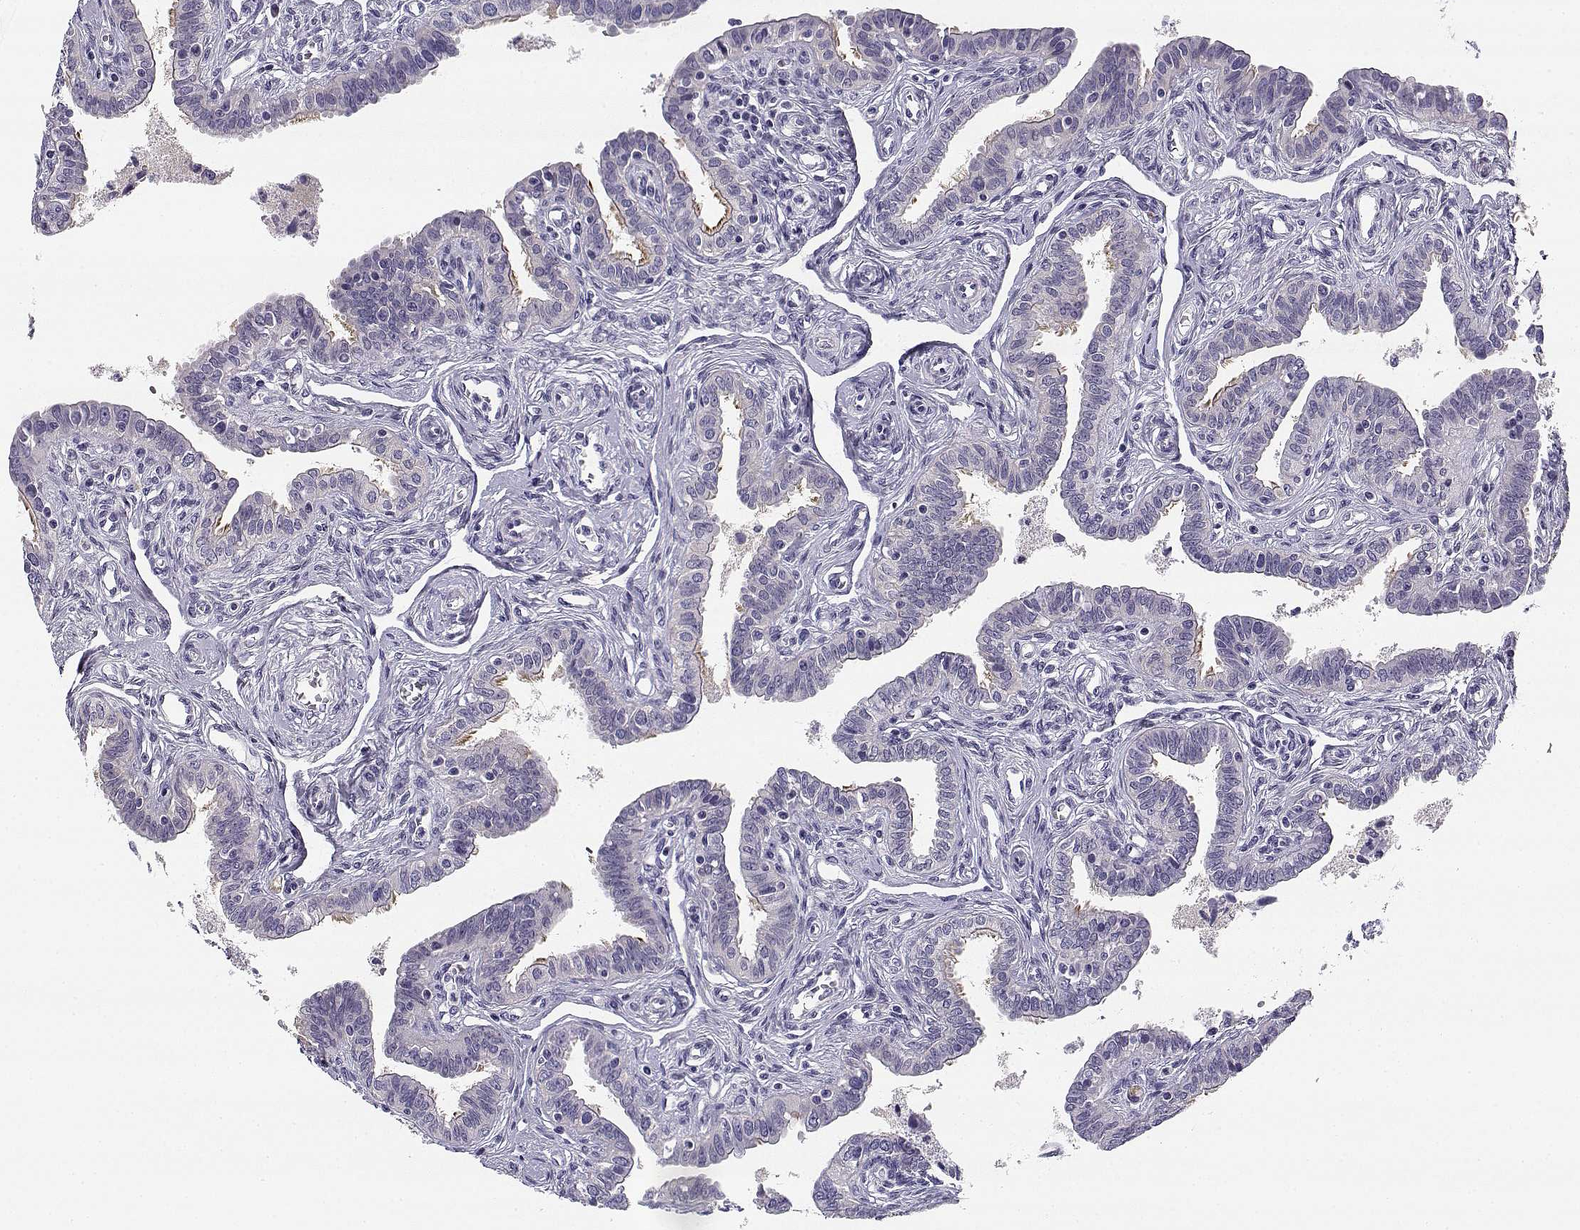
{"staining": {"intensity": "weak", "quantity": "25%-75%", "location": "cytoplasmic/membranous"}, "tissue": "fallopian tube", "cell_type": "Glandular cells", "image_type": "normal", "snomed": [{"axis": "morphology", "description": "Normal tissue, NOS"}, {"axis": "morphology", "description": "Carcinoma, endometroid"}, {"axis": "topography", "description": "Fallopian tube"}, {"axis": "topography", "description": "Ovary"}], "caption": "Immunohistochemistry (IHC) of benign human fallopian tube reveals low levels of weak cytoplasmic/membranous staining in approximately 25%-75% of glandular cells.", "gene": "CREB3L3", "patient": {"sex": "female", "age": 42}}